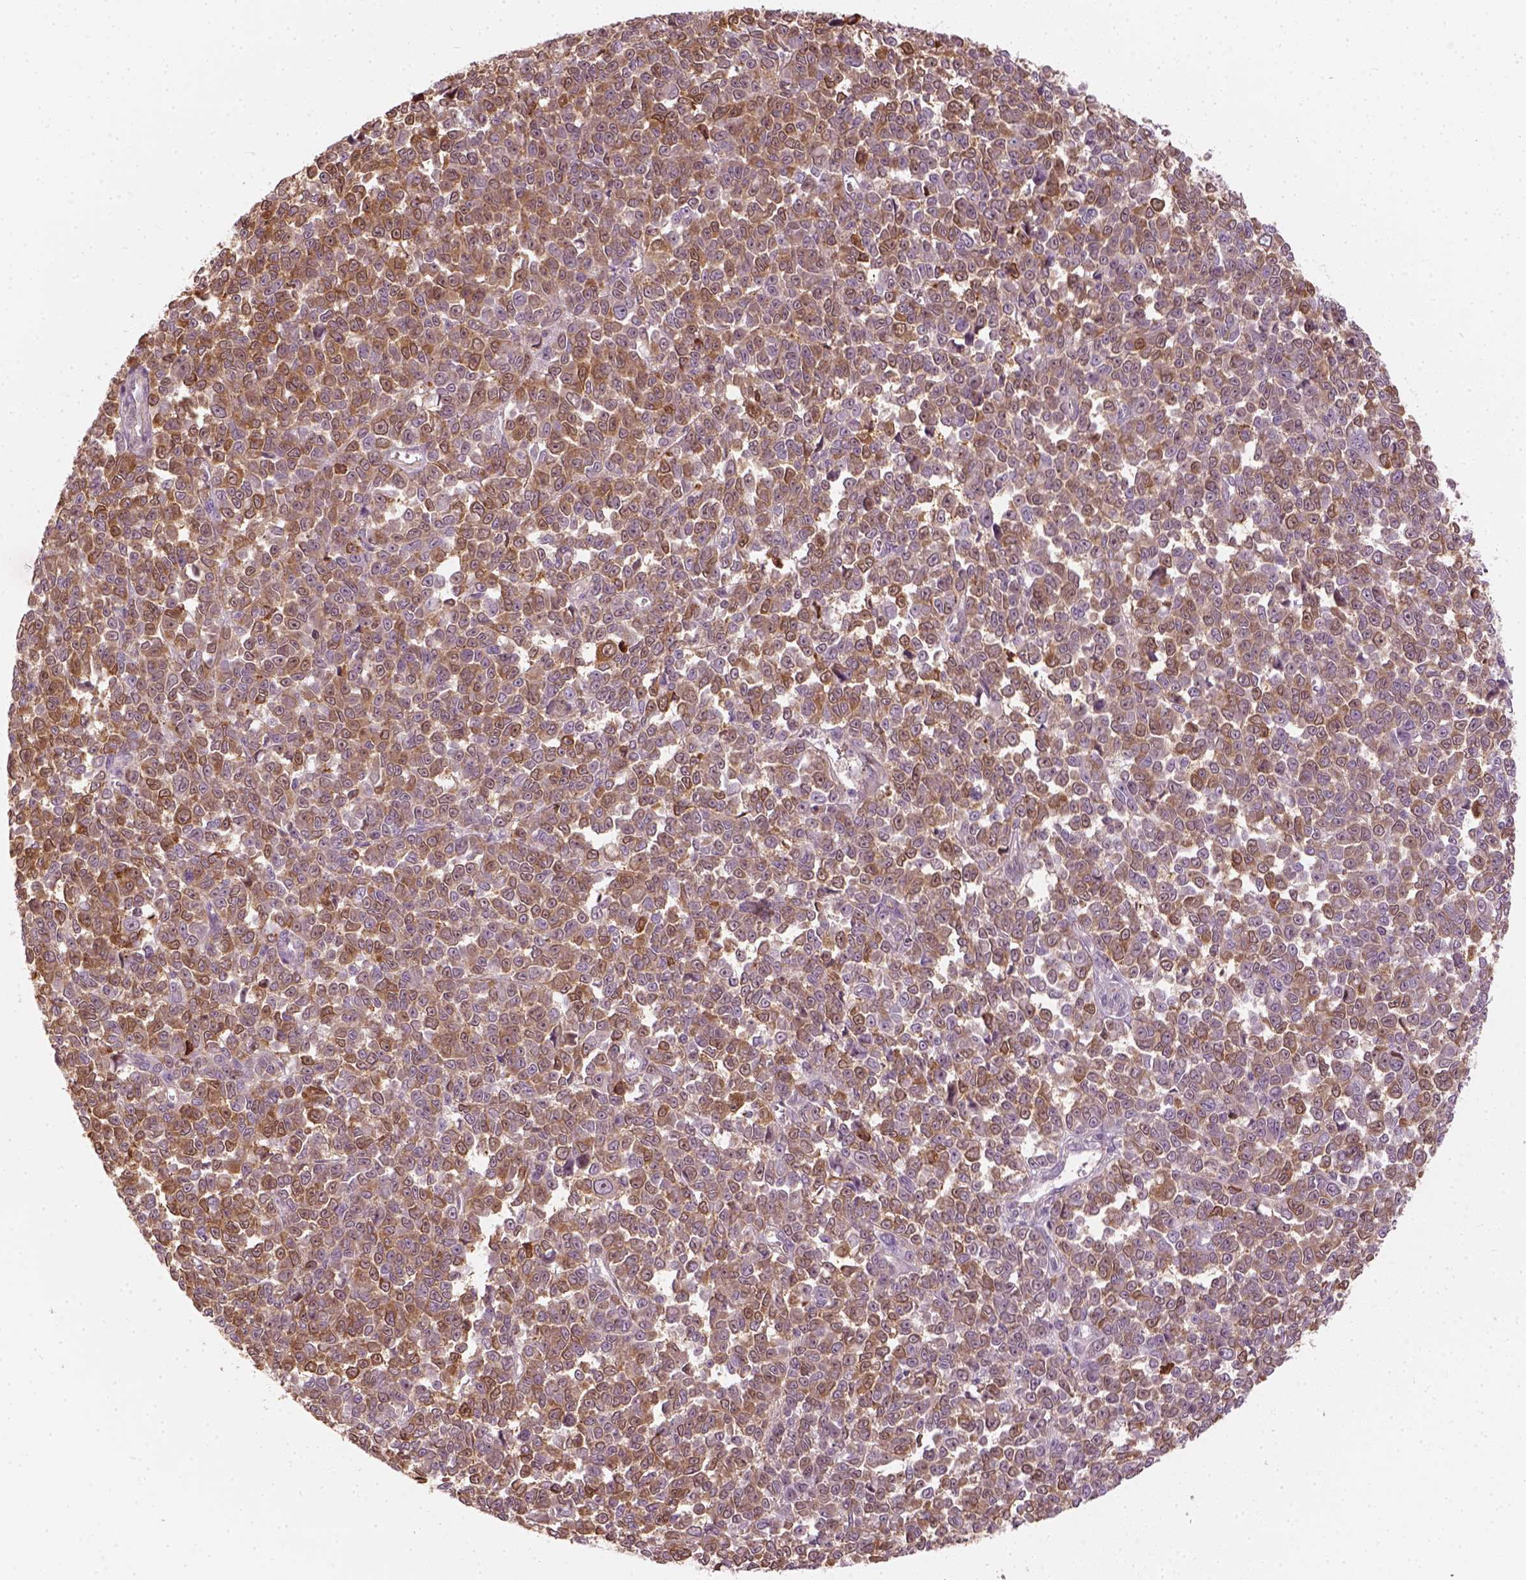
{"staining": {"intensity": "negative", "quantity": "none", "location": "none"}, "tissue": "melanoma", "cell_type": "Tumor cells", "image_type": "cancer", "snomed": [{"axis": "morphology", "description": "Malignant melanoma, NOS"}, {"axis": "topography", "description": "Skin"}], "caption": "The IHC image has no significant positivity in tumor cells of melanoma tissue.", "gene": "DNASE1L1", "patient": {"sex": "female", "age": 95}}